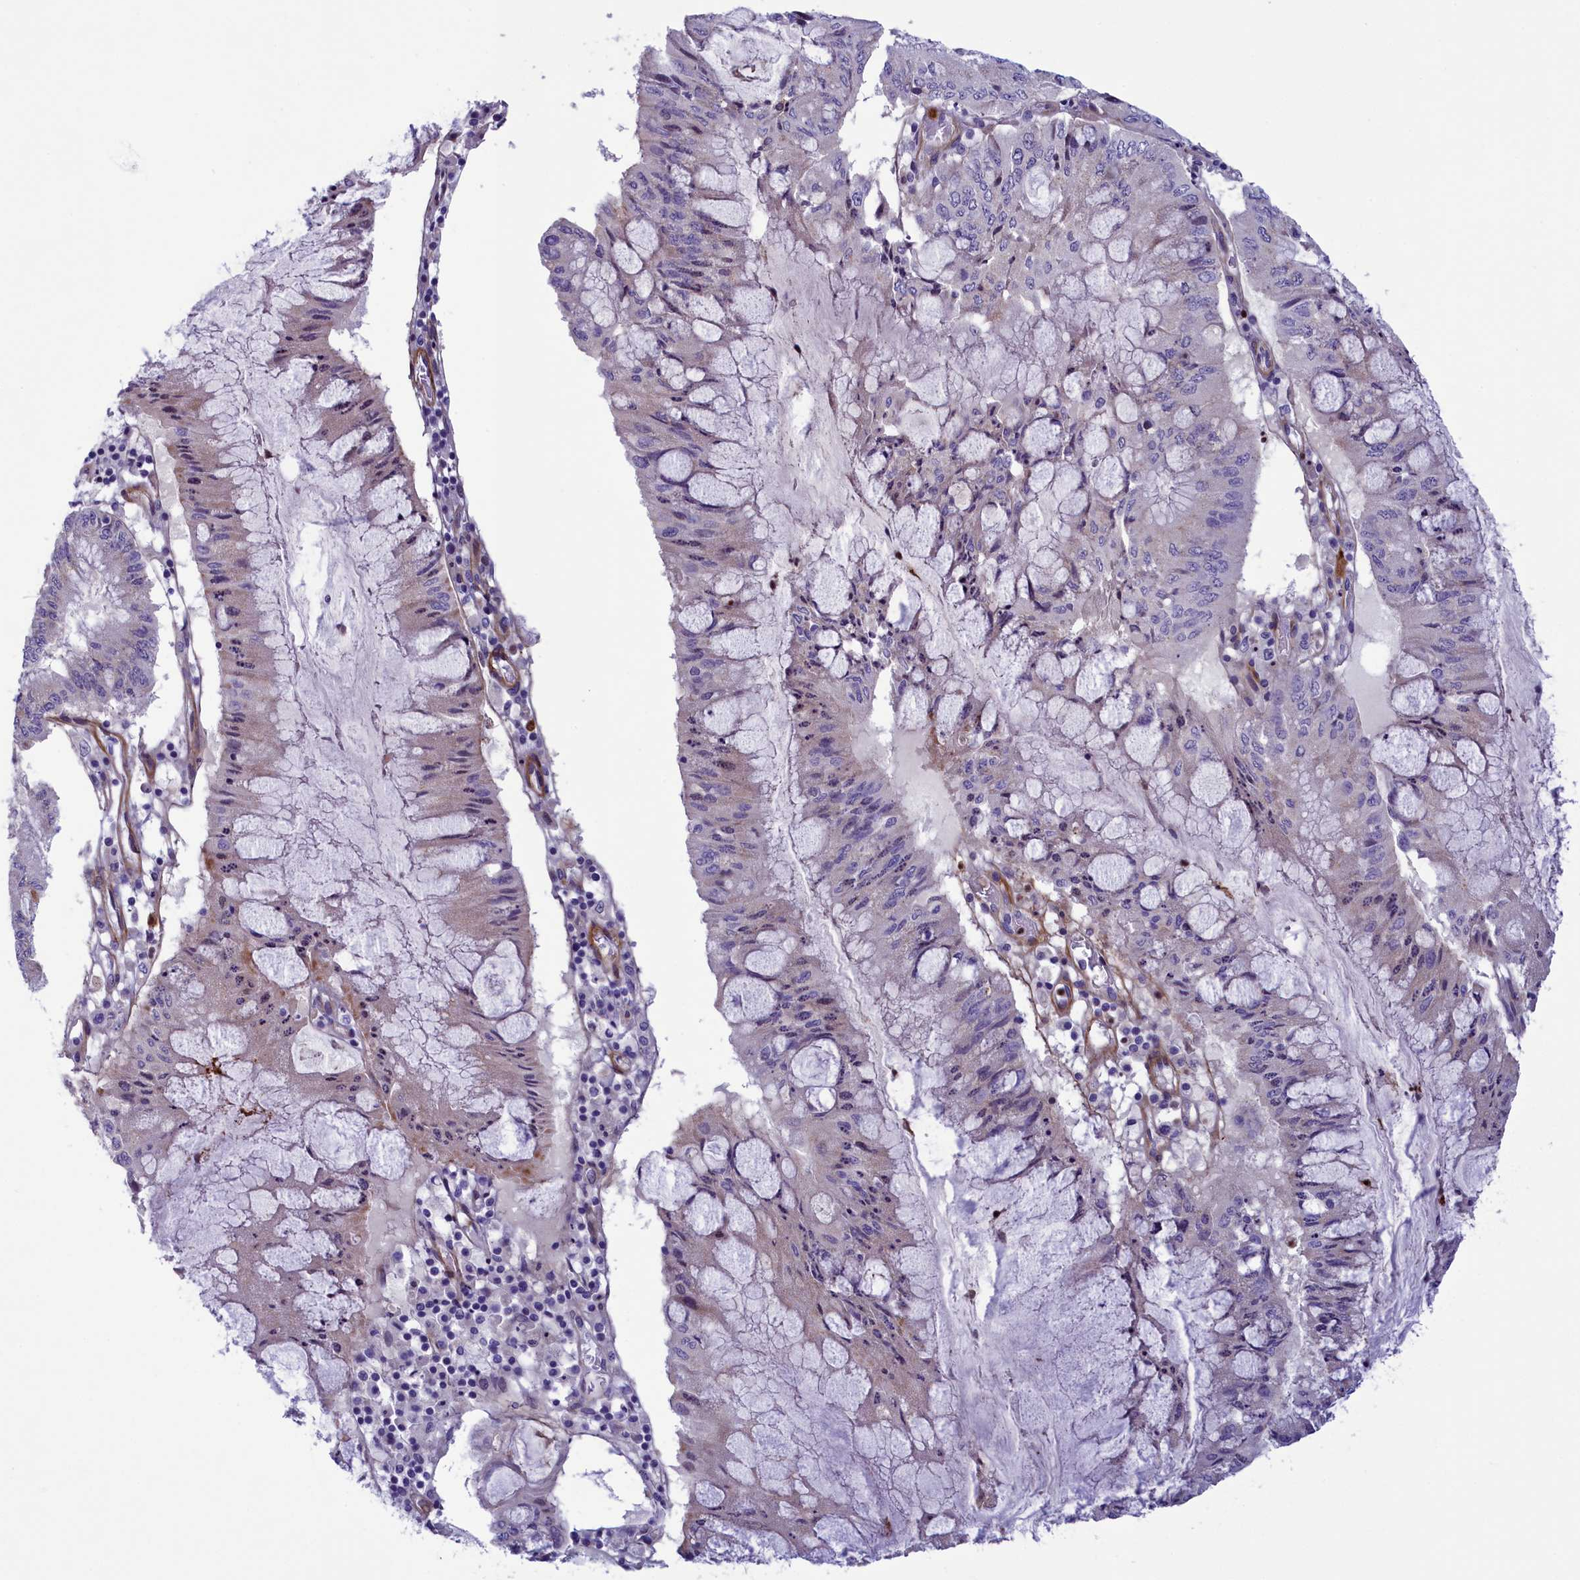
{"staining": {"intensity": "negative", "quantity": "none", "location": "none"}, "tissue": "pancreatic cancer", "cell_type": "Tumor cells", "image_type": "cancer", "snomed": [{"axis": "morphology", "description": "Adenocarcinoma, NOS"}, {"axis": "topography", "description": "Pancreas"}], "caption": "Protein analysis of adenocarcinoma (pancreatic) demonstrates no significant expression in tumor cells. (Stains: DAB (3,3'-diaminobenzidine) immunohistochemistry with hematoxylin counter stain, Microscopy: brightfield microscopy at high magnification).", "gene": "LOXL1", "patient": {"sex": "female", "age": 50}}